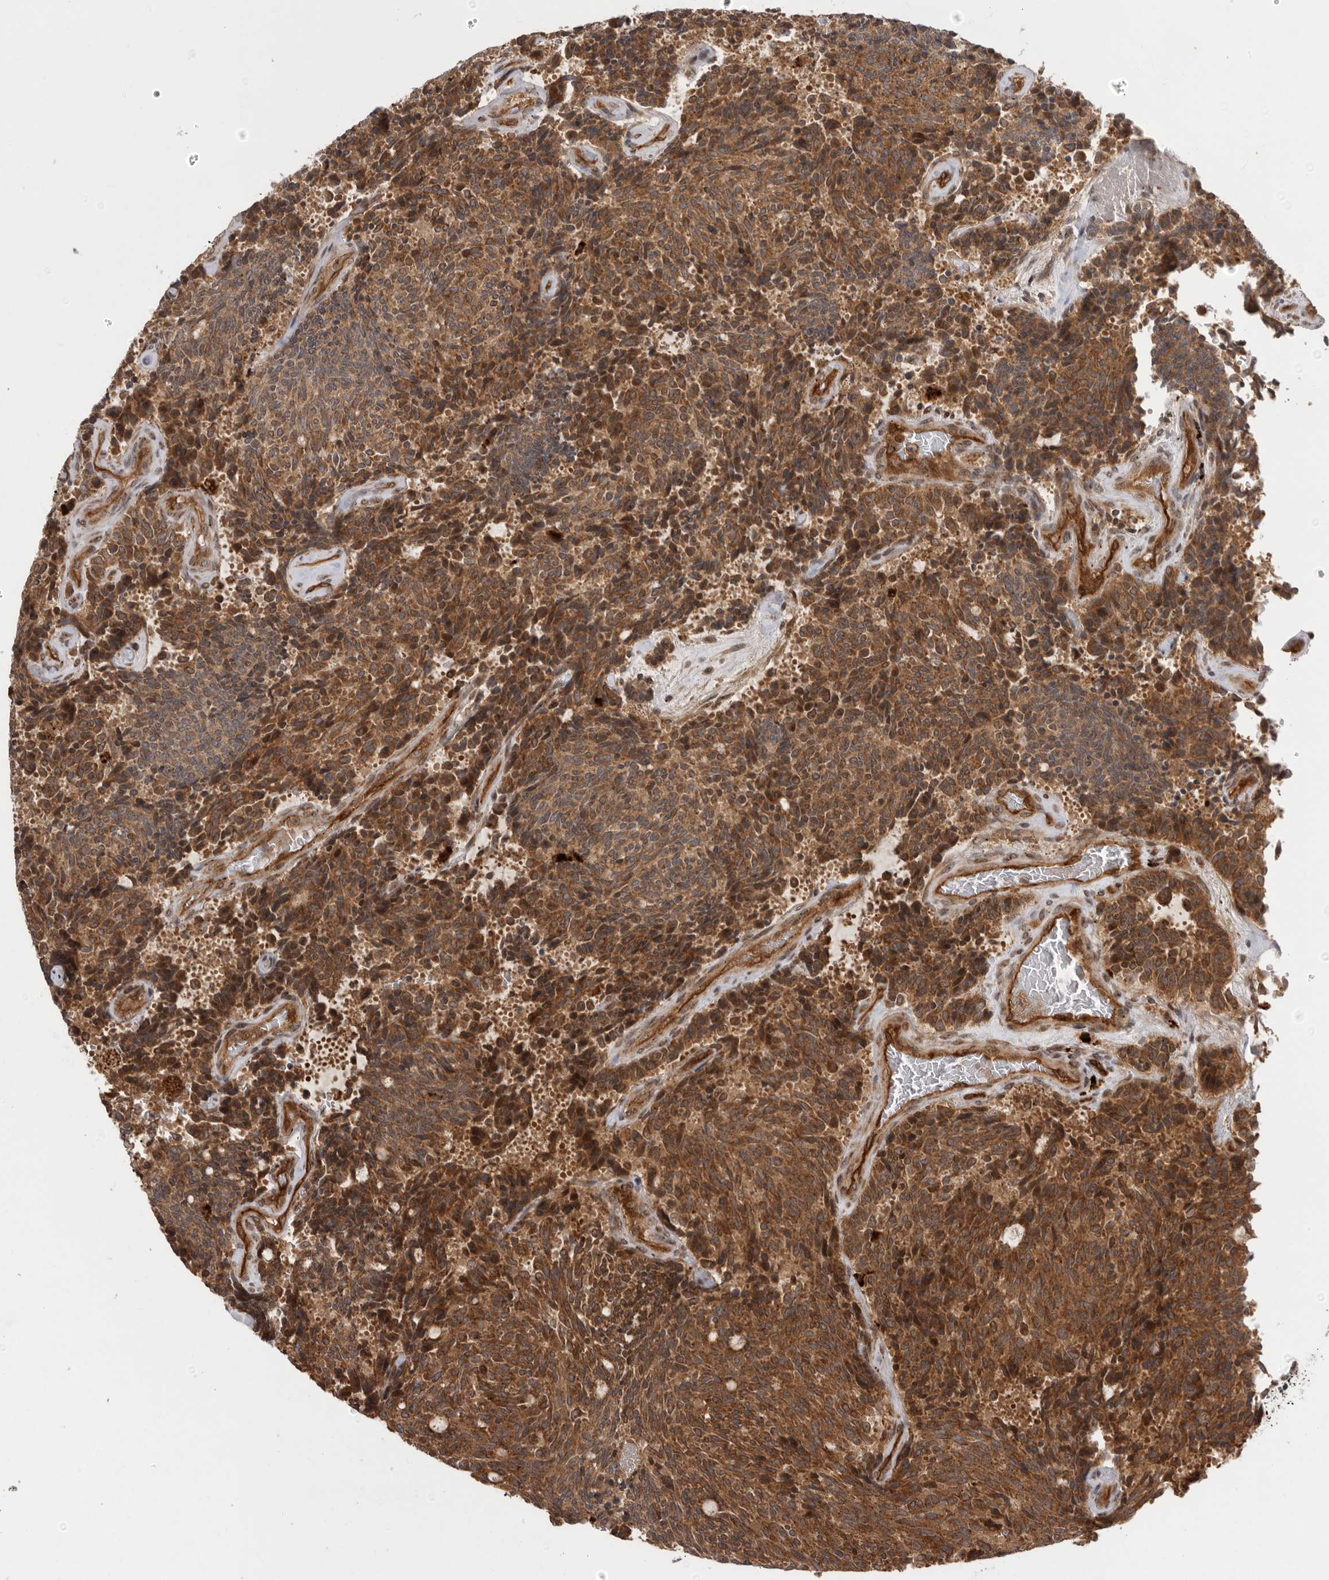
{"staining": {"intensity": "moderate", "quantity": ">75%", "location": "cytoplasmic/membranous"}, "tissue": "carcinoid", "cell_type": "Tumor cells", "image_type": "cancer", "snomed": [{"axis": "morphology", "description": "Carcinoid, malignant, NOS"}, {"axis": "topography", "description": "Pancreas"}], "caption": "A medium amount of moderate cytoplasmic/membranous expression is present in approximately >75% of tumor cells in carcinoid (malignant) tissue. (IHC, brightfield microscopy, high magnification).", "gene": "DHDDS", "patient": {"sex": "female", "age": 54}}